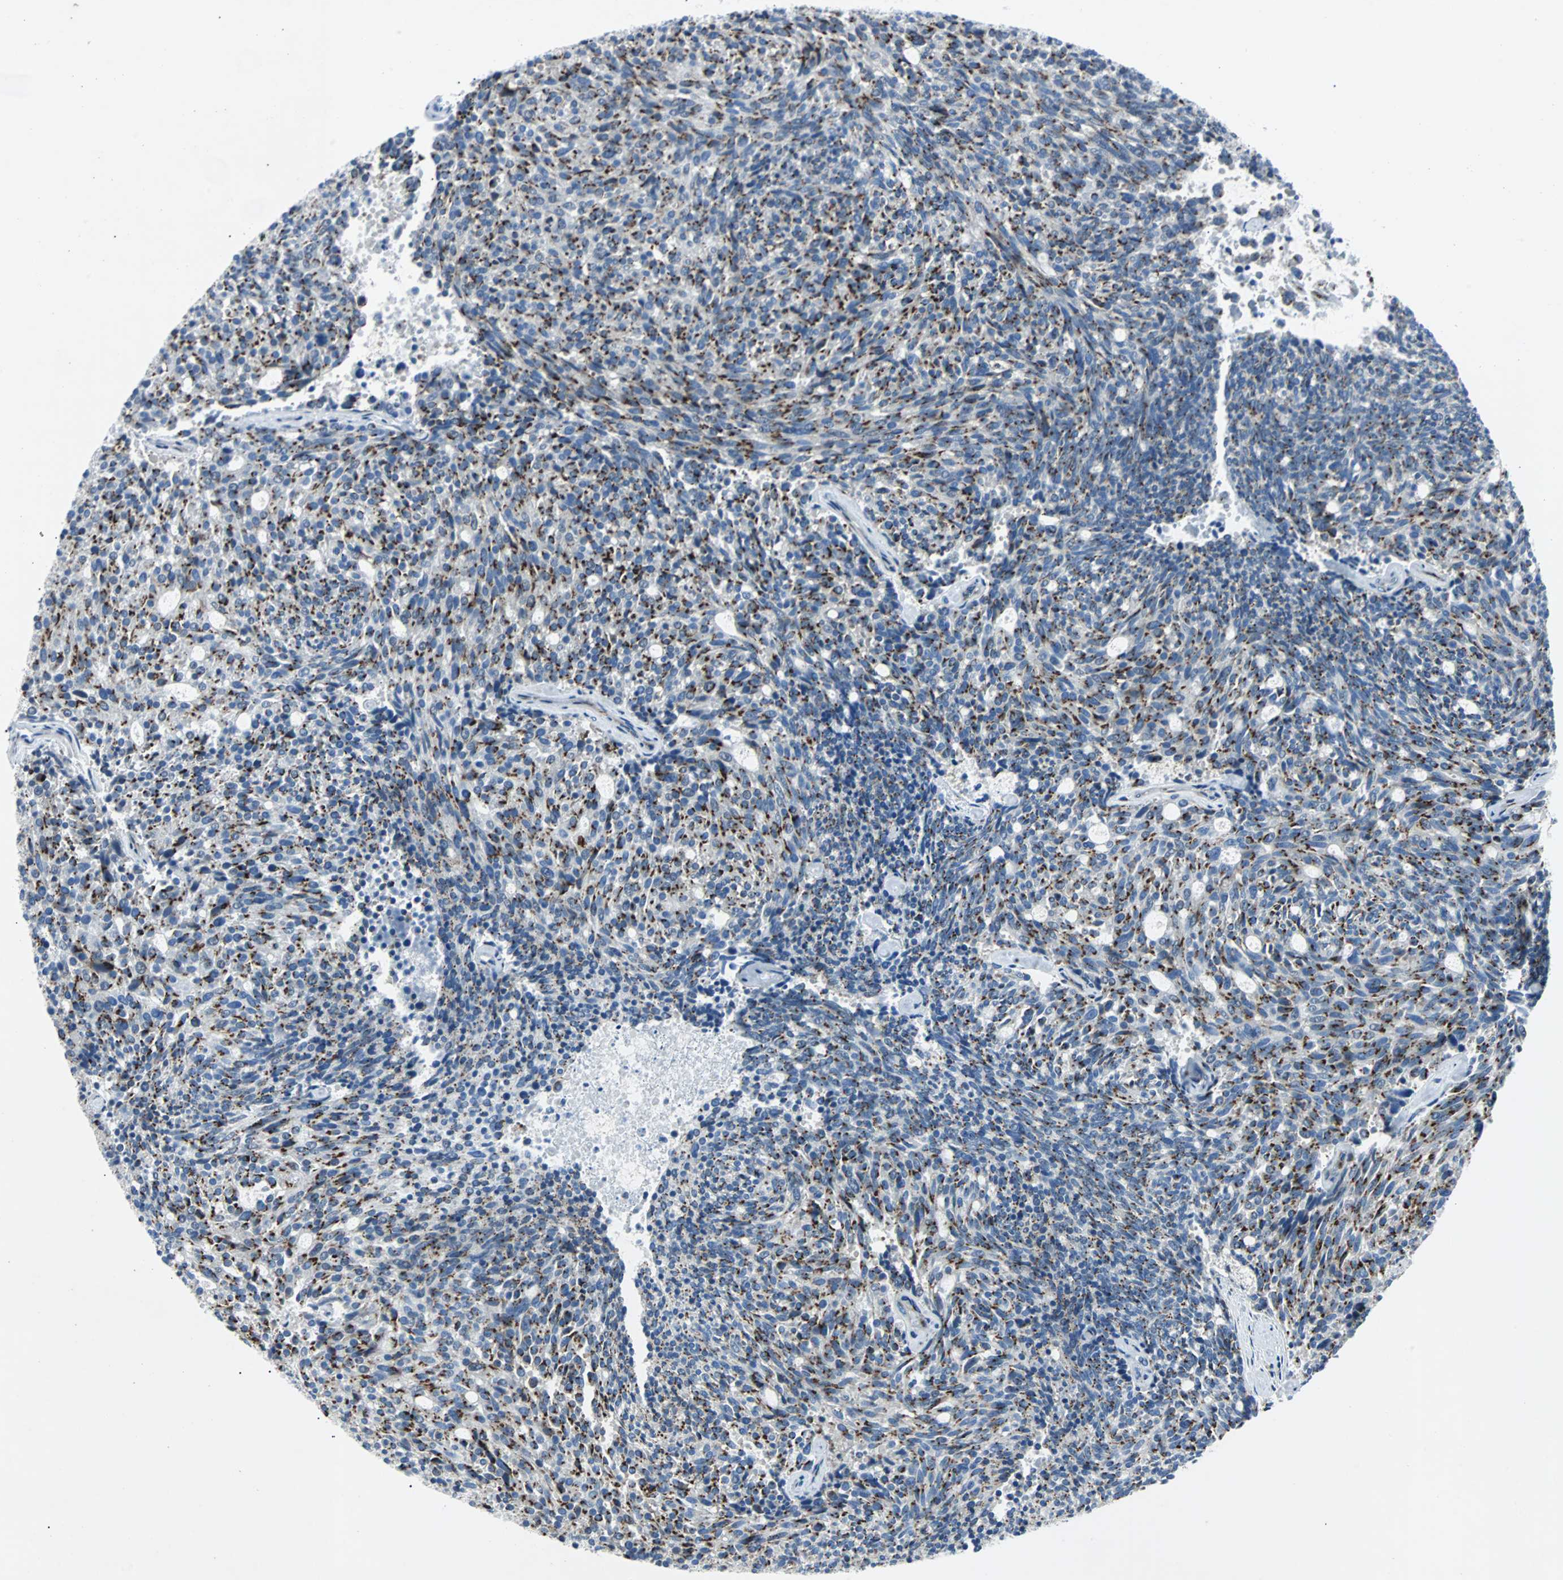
{"staining": {"intensity": "moderate", "quantity": ">75%", "location": "cytoplasmic/membranous"}, "tissue": "carcinoid", "cell_type": "Tumor cells", "image_type": "cancer", "snomed": [{"axis": "morphology", "description": "Carcinoid, malignant, NOS"}, {"axis": "topography", "description": "Pancreas"}], "caption": "High-magnification brightfield microscopy of carcinoid (malignant) stained with DAB (brown) and counterstained with hematoxylin (blue). tumor cells exhibit moderate cytoplasmic/membranous staining is seen in approximately>75% of cells.", "gene": "BBC3", "patient": {"sex": "female", "age": 54}}